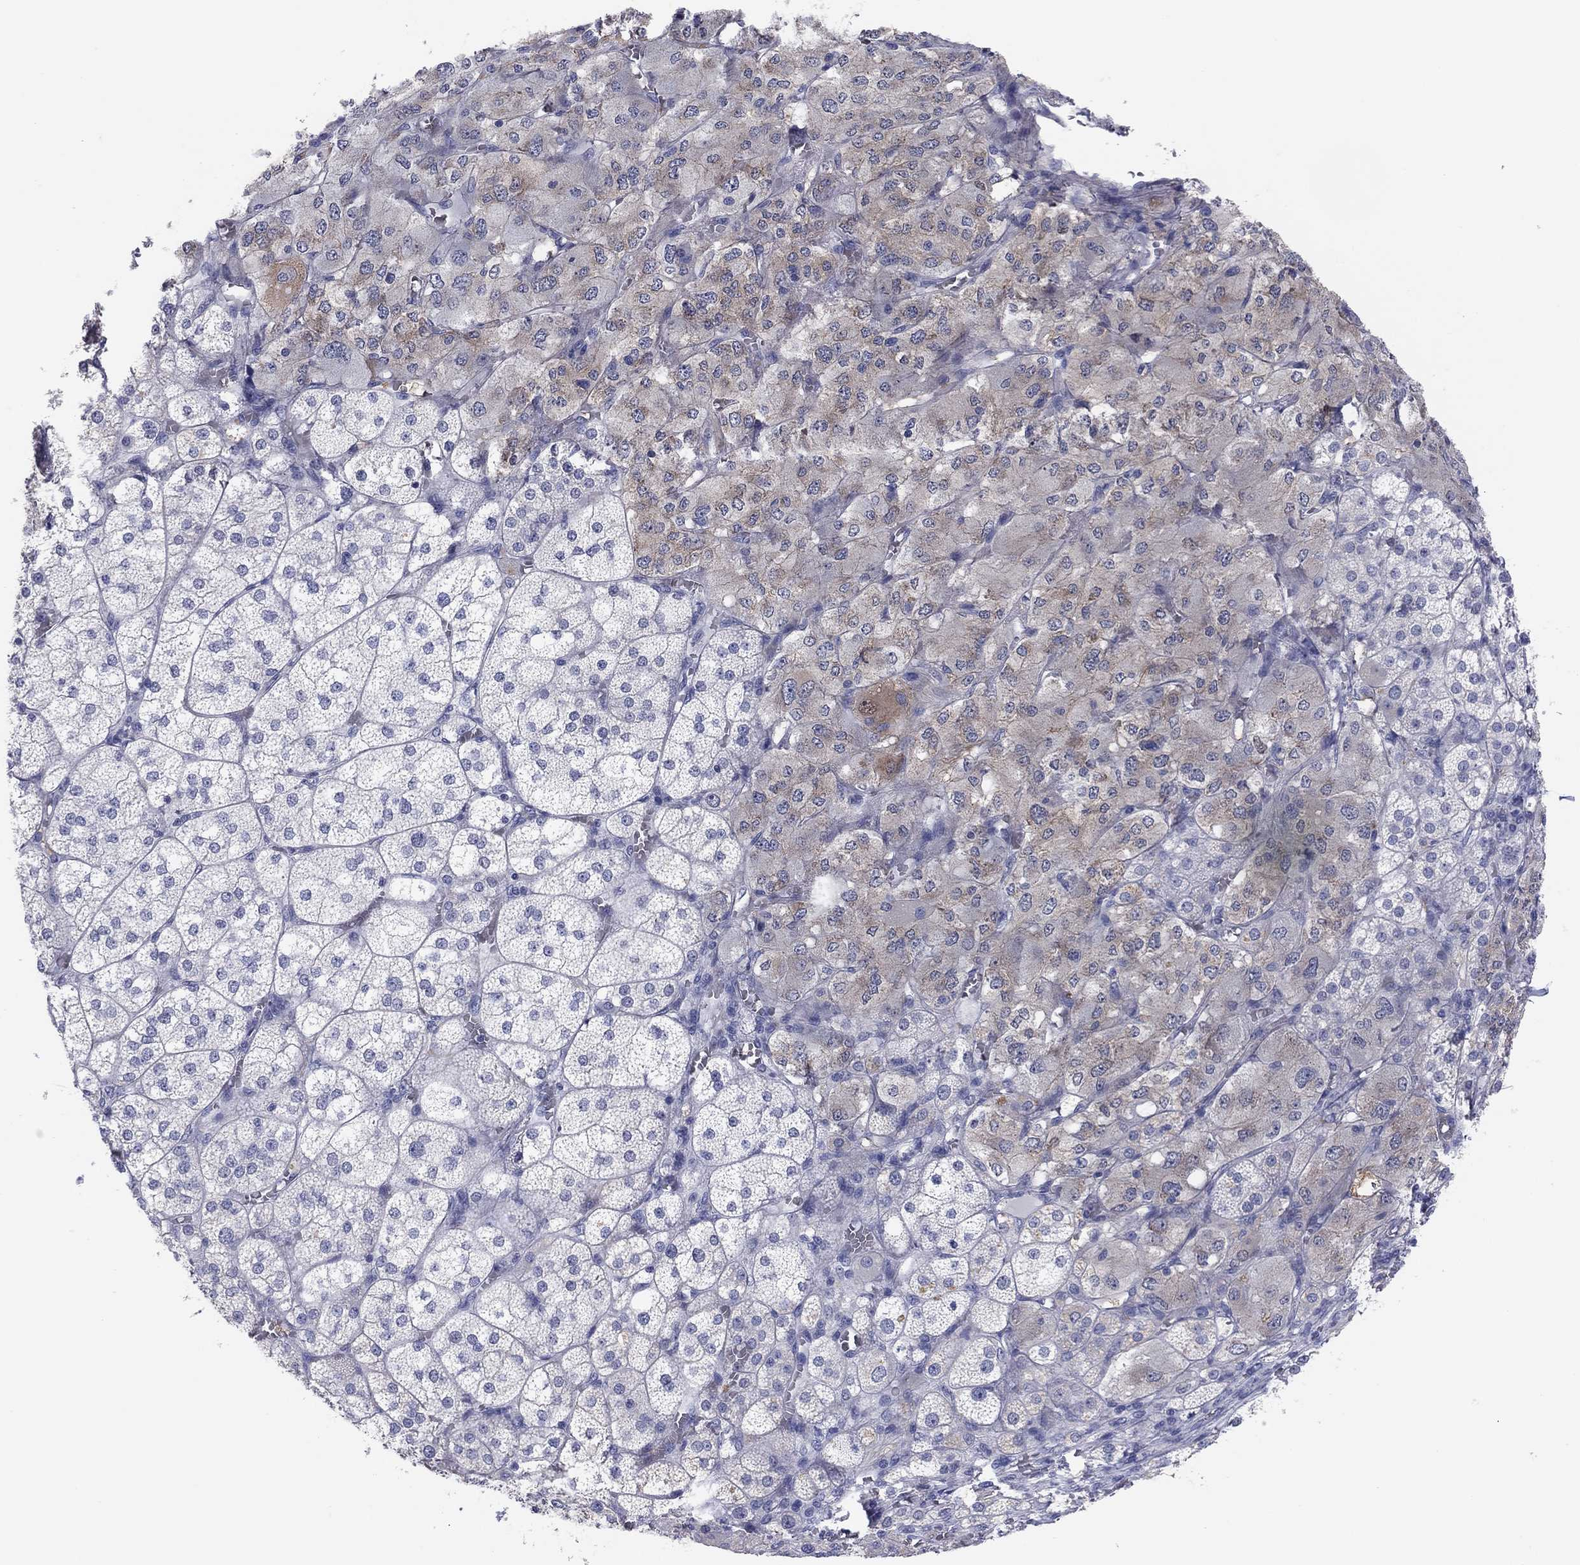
{"staining": {"intensity": "weak", "quantity": "25%-75%", "location": "cytoplasmic/membranous"}, "tissue": "adrenal gland", "cell_type": "Glandular cells", "image_type": "normal", "snomed": [{"axis": "morphology", "description": "Normal tissue, NOS"}, {"axis": "topography", "description": "Adrenal gland"}], "caption": "Immunohistochemistry (IHC) photomicrograph of benign human adrenal gland stained for a protein (brown), which shows low levels of weak cytoplasmic/membranous positivity in approximately 25%-75% of glandular cells.", "gene": "CPNE6", "patient": {"sex": "female", "age": 60}}